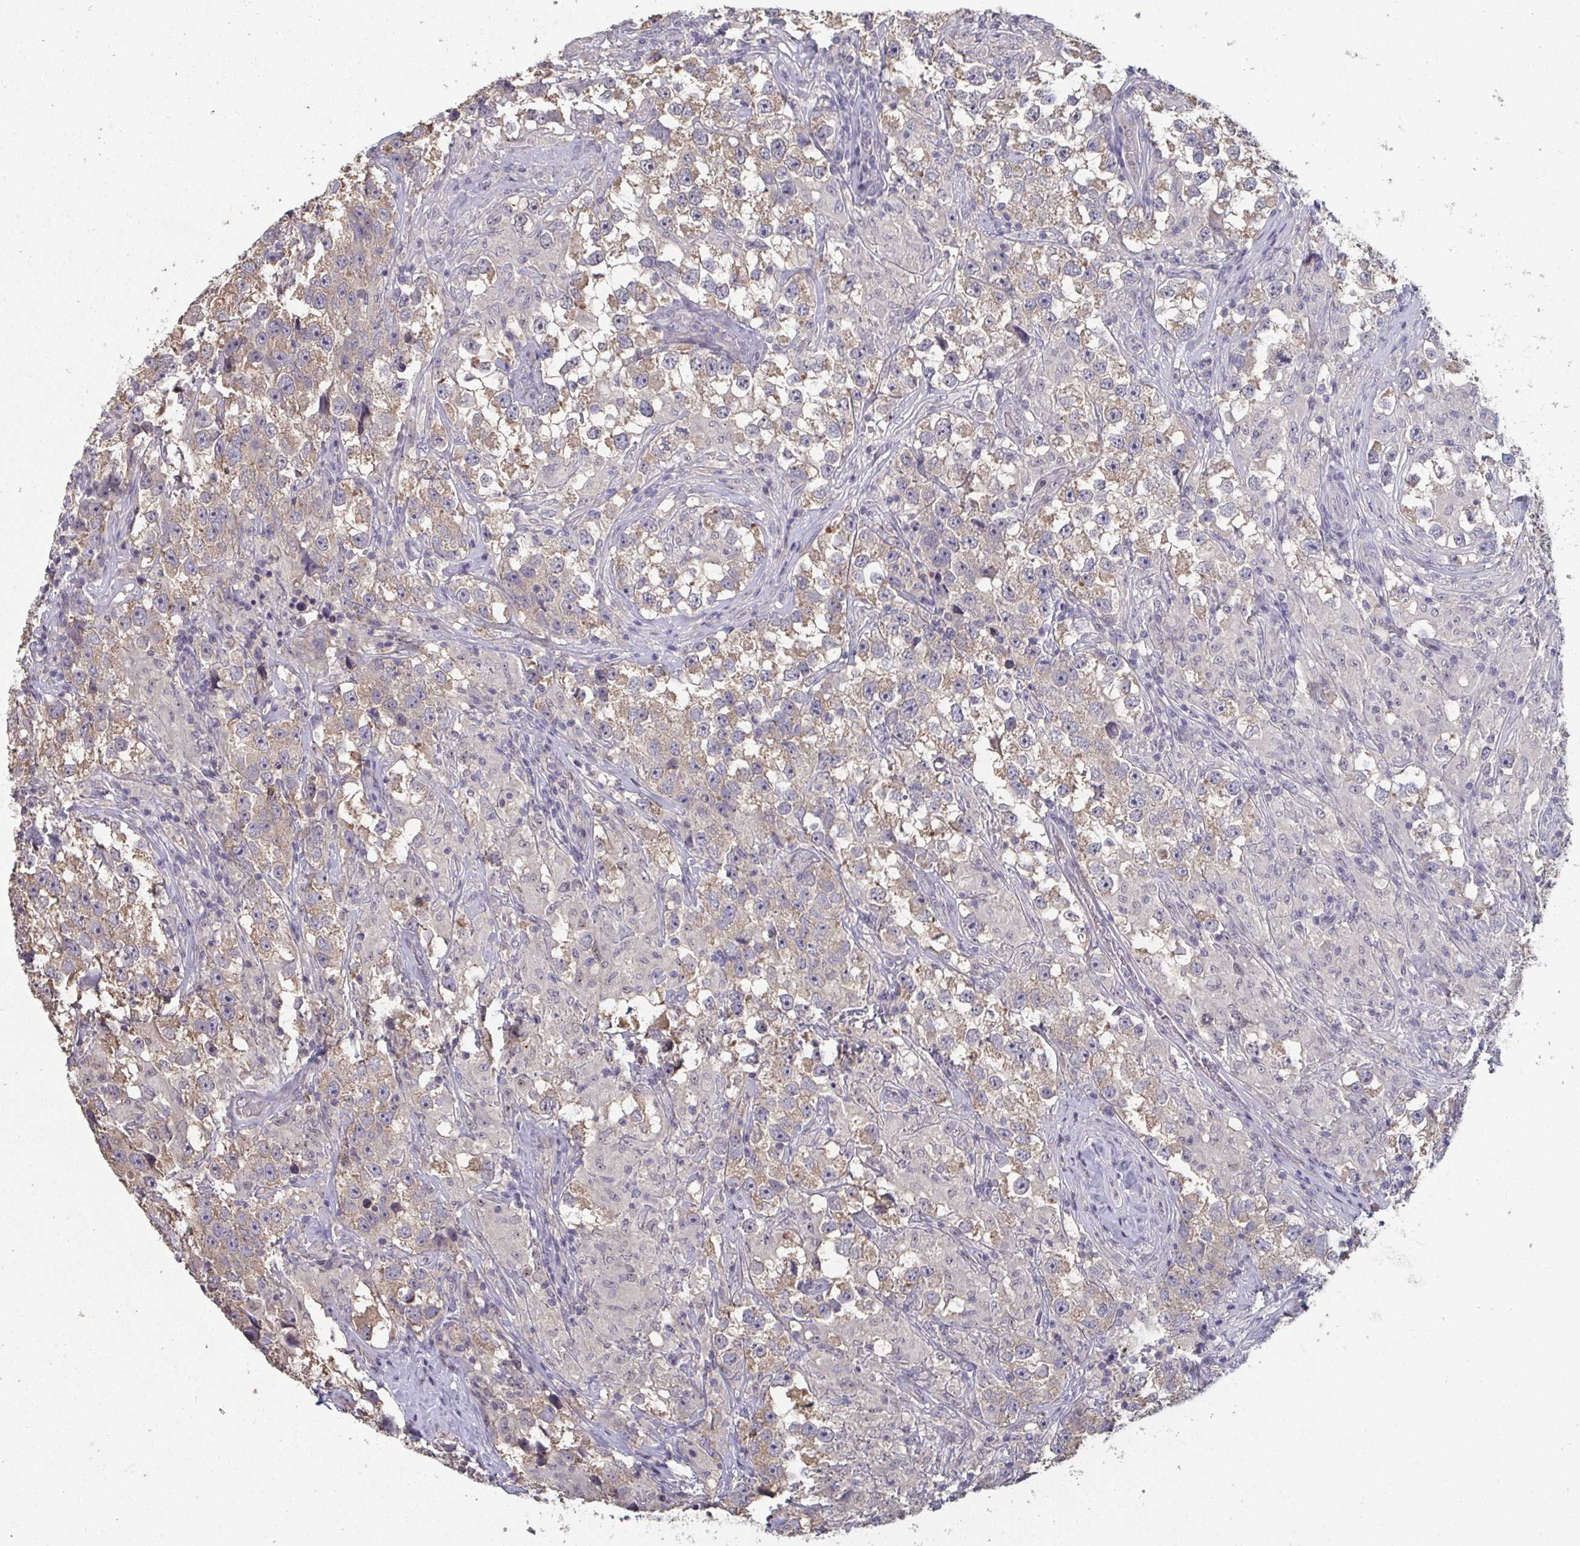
{"staining": {"intensity": "moderate", "quantity": ">75%", "location": "cytoplasmic/membranous"}, "tissue": "testis cancer", "cell_type": "Tumor cells", "image_type": "cancer", "snomed": [{"axis": "morphology", "description": "Seminoma, NOS"}, {"axis": "topography", "description": "Testis"}], "caption": "Human testis cancer (seminoma) stained for a protein (brown) reveals moderate cytoplasmic/membranous positive positivity in about >75% of tumor cells.", "gene": "LIX1", "patient": {"sex": "male", "age": 46}}